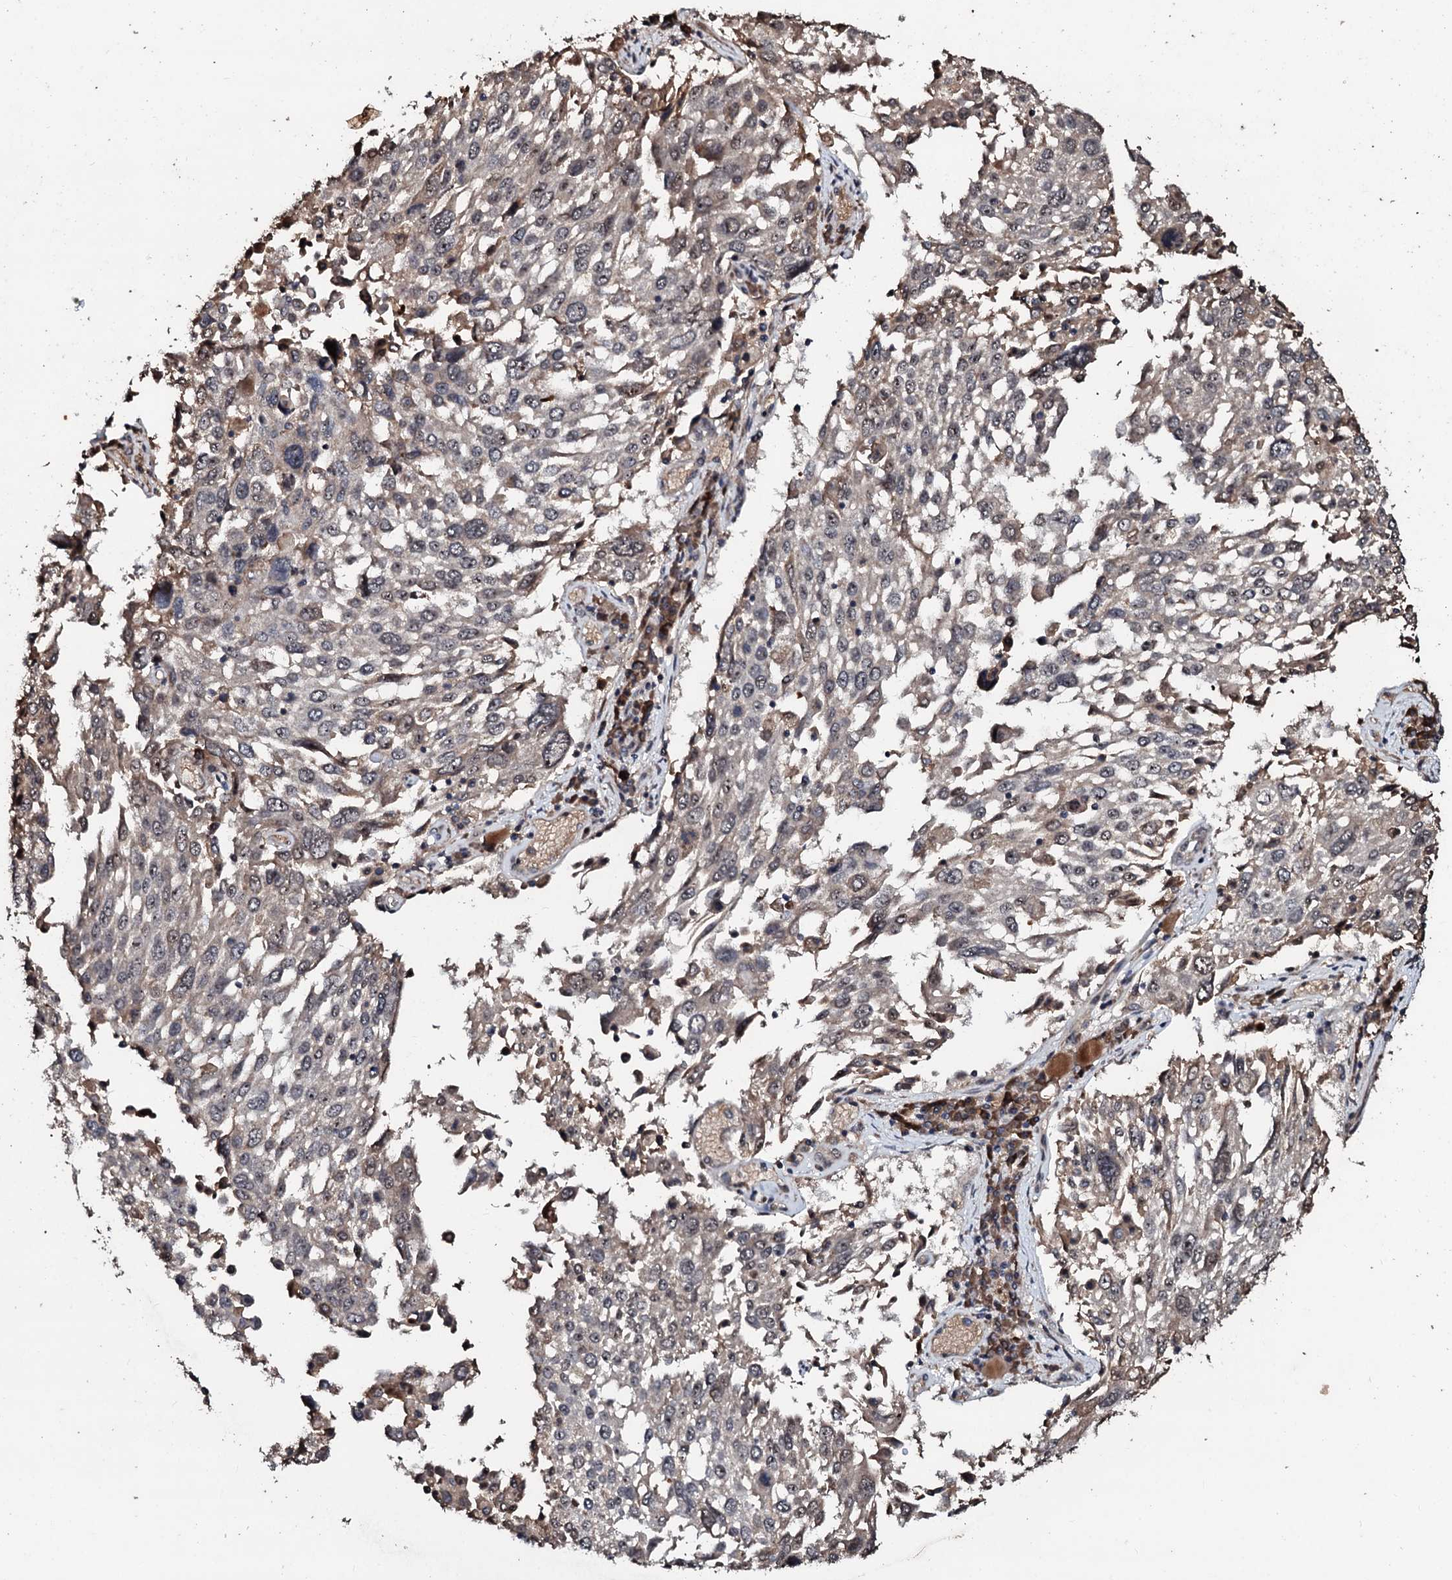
{"staining": {"intensity": "weak", "quantity": "<25%", "location": "cytoplasmic/membranous,nuclear"}, "tissue": "lung cancer", "cell_type": "Tumor cells", "image_type": "cancer", "snomed": [{"axis": "morphology", "description": "Squamous cell carcinoma, NOS"}, {"axis": "topography", "description": "Lung"}], "caption": "Lung cancer stained for a protein using immunohistochemistry (IHC) exhibits no expression tumor cells.", "gene": "SUPT7L", "patient": {"sex": "male", "age": 65}}